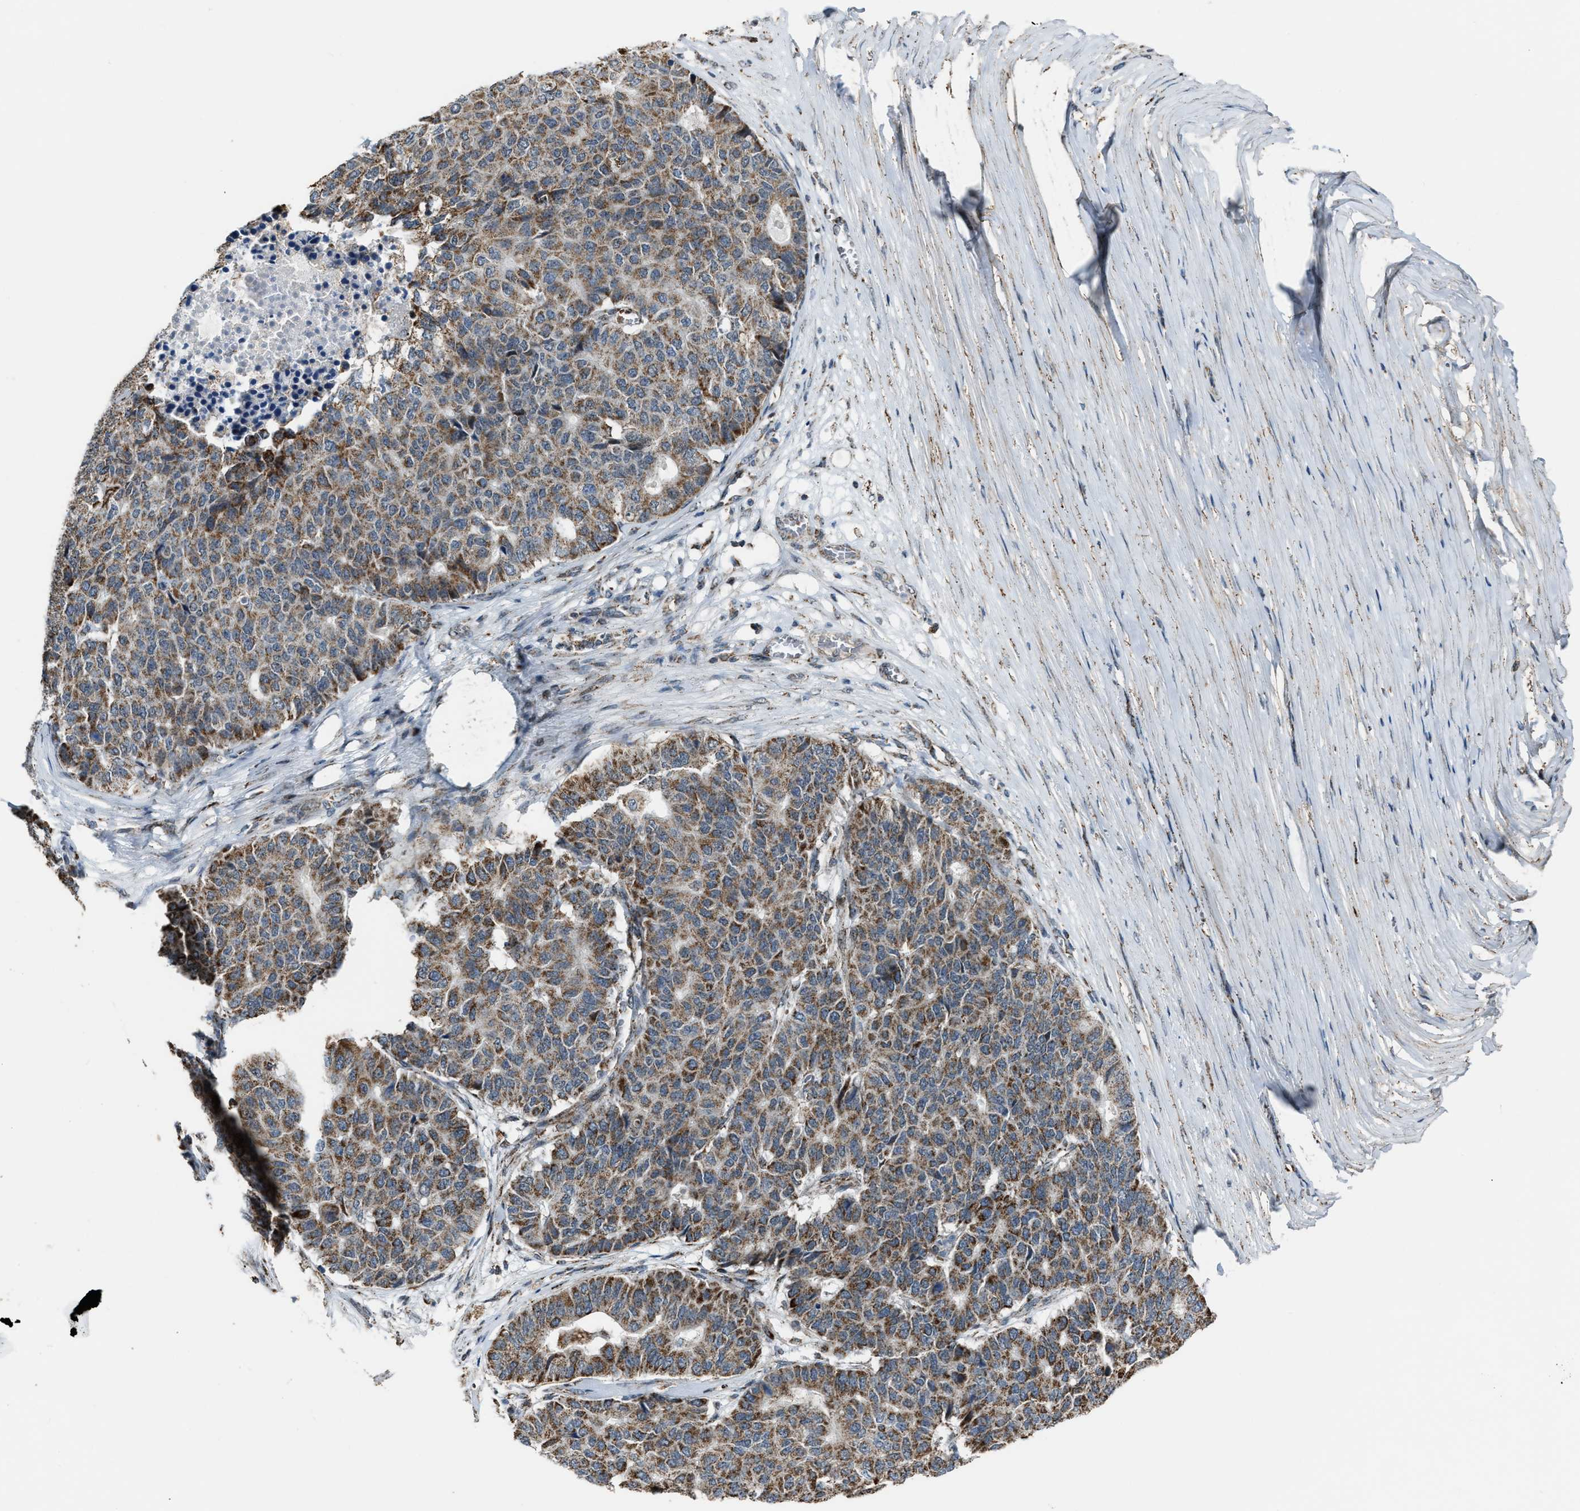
{"staining": {"intensity": "moderate", "quantity": ">75%", "location": "cytoplasmic/membranous"}, "tissue": "pancreatic cancer", "cell_type": "Tumor cells", "image_type": "cancer", "snomed": [{"axis": "morphology", "description": "Adenocarcinoma, NOS"}, {"axis": "topography", "description": "Pancreas"}], "caption": "Human pancreatic adenocarcinoma stained for a protein (brown) demonstrates moderate cytoplasmic/membranous positive expression in about >75% of tumor cells.", "gene": "CHN2", "patient": {"sex": "male", "age": 50}}